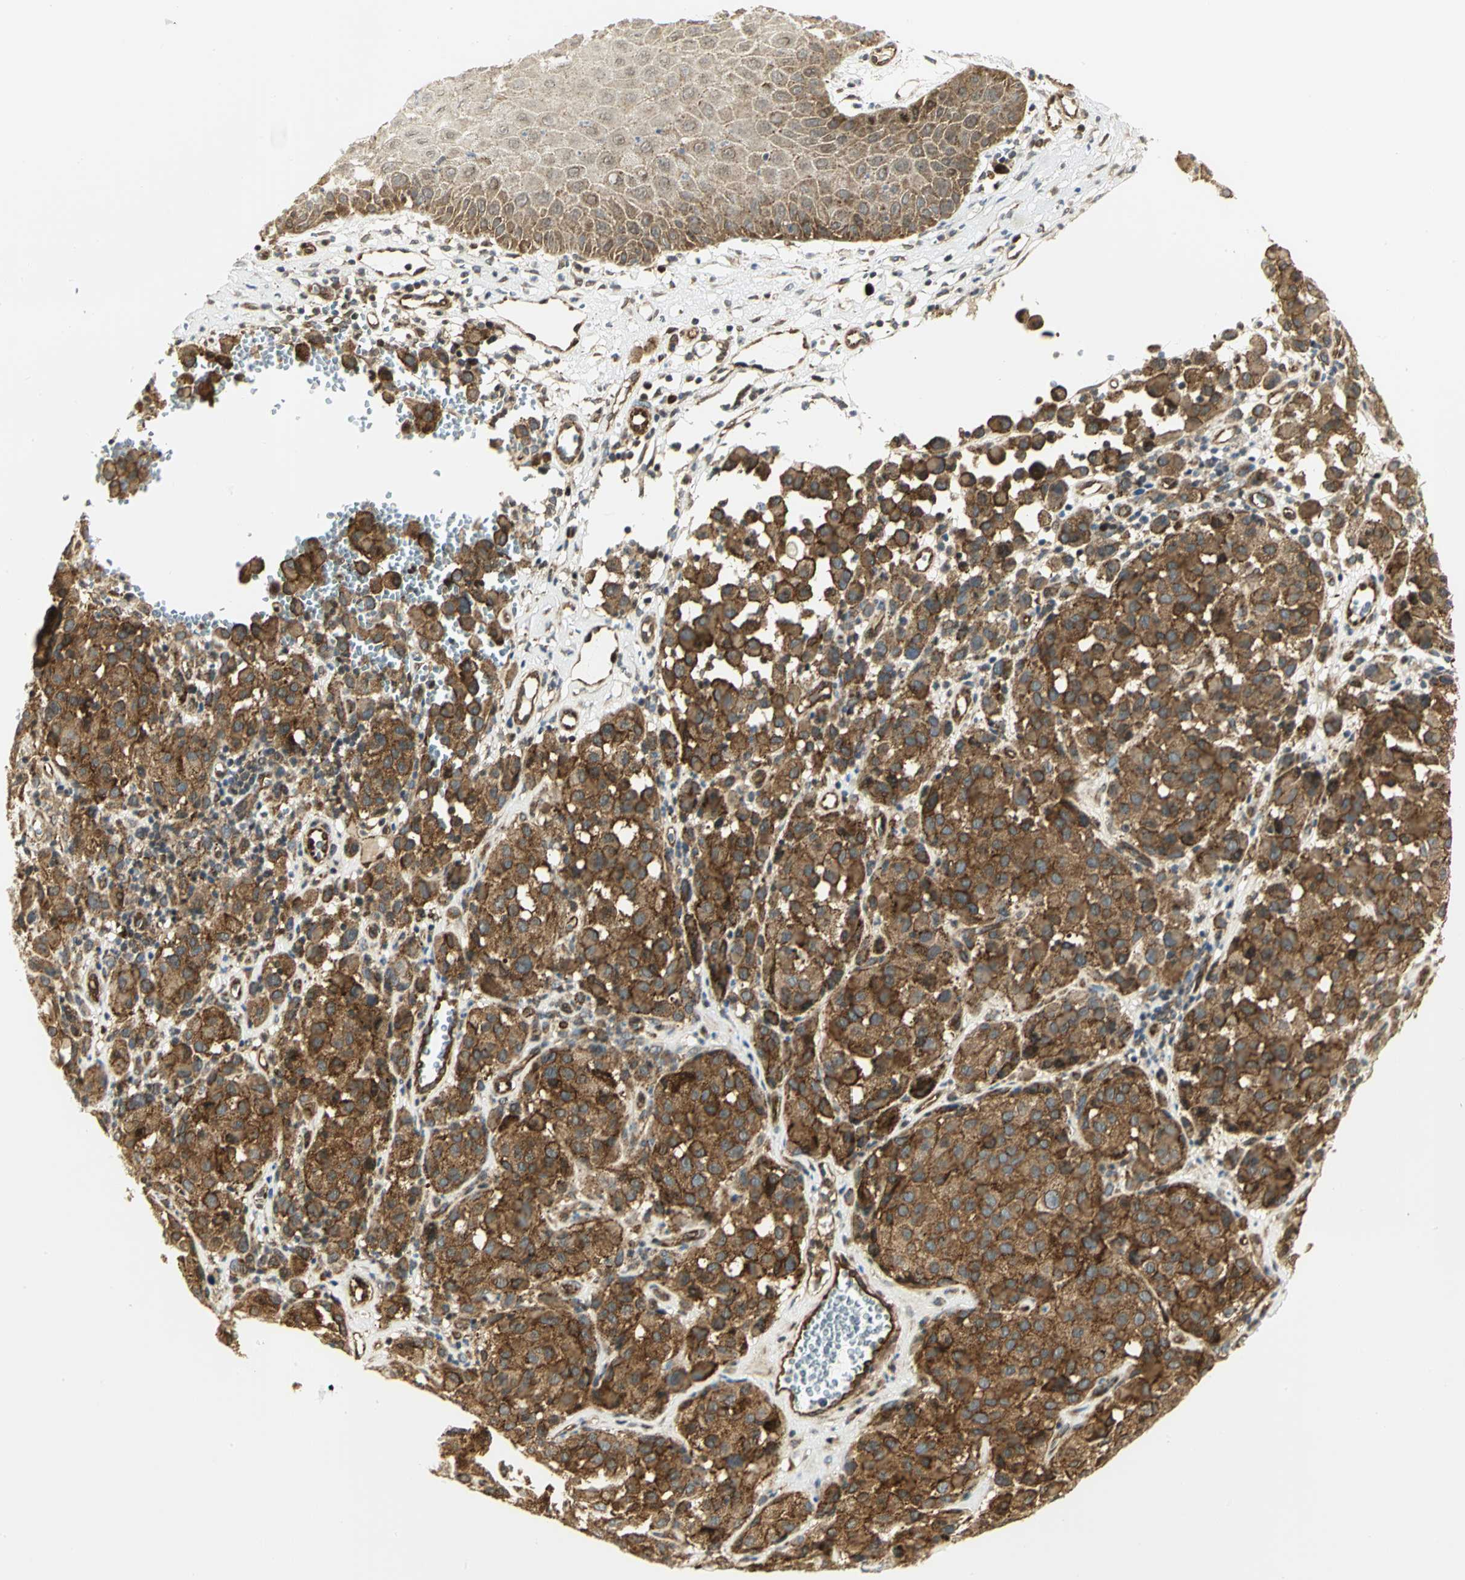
{"staining": {"intensity": "strong", "quantity": ">75%", "location": "cytoplasmic/membranous"}, "tissue": "melanoma", "cell_type": "Tumor cells", "image_type": "cancer", "snomed": [{"axis": "morphology", "description": "Malignant melanoma, NOS"}, {"axis": "topography", "description": "Skin"}], "caption": "The micrograph shows a brown stain indicating the presence of a protein in the cytoplasmic/membranous of tumor cells in malignant melanoma. (Brightfield microscopy of DAB IHC at high magnification).", "gene": "EEA1", "patient": {"sex": "female", "age": 21}}